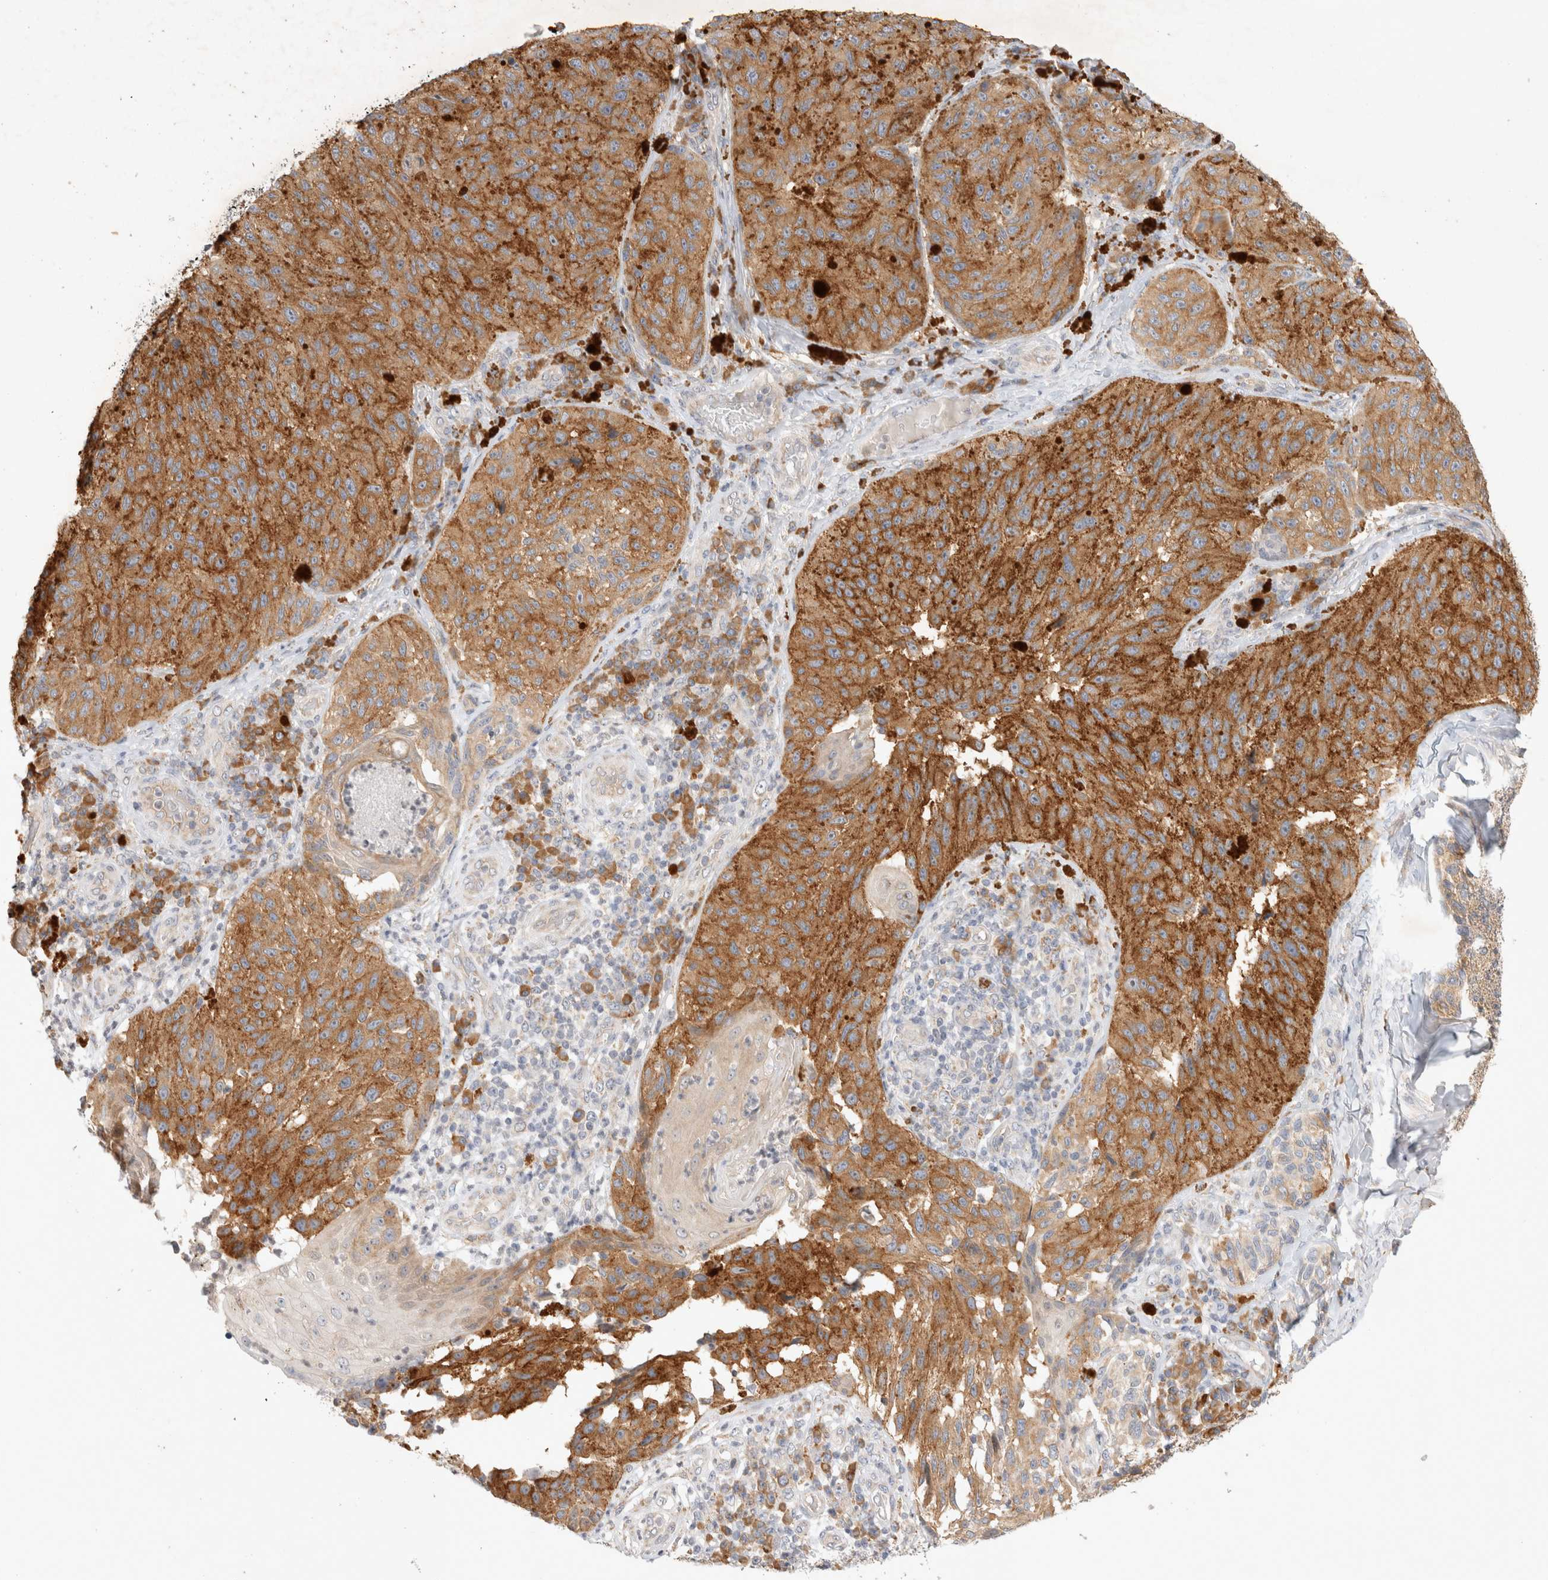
{"staining": {"intensity": "moderate", "quantity": ">75%", "location": "cytoplasmic/membranous"}, "tissue": "melanoma", "cell_type": "Tumor cells", "image_type": "cancer", "snomed": [{"axis": "morphology", "description": "Malignant melanoma, NOS"}, {"axis": "topography", "description": "Skin"}], "caption": "This is a histology image of immunohistochemistry staining of malignant melanoma, which shows moderate expression in the cytoplasmic/membranous of tumor cells.", "gene": "NEDD4L", "patient": {"sex": "female", "age": 73}}